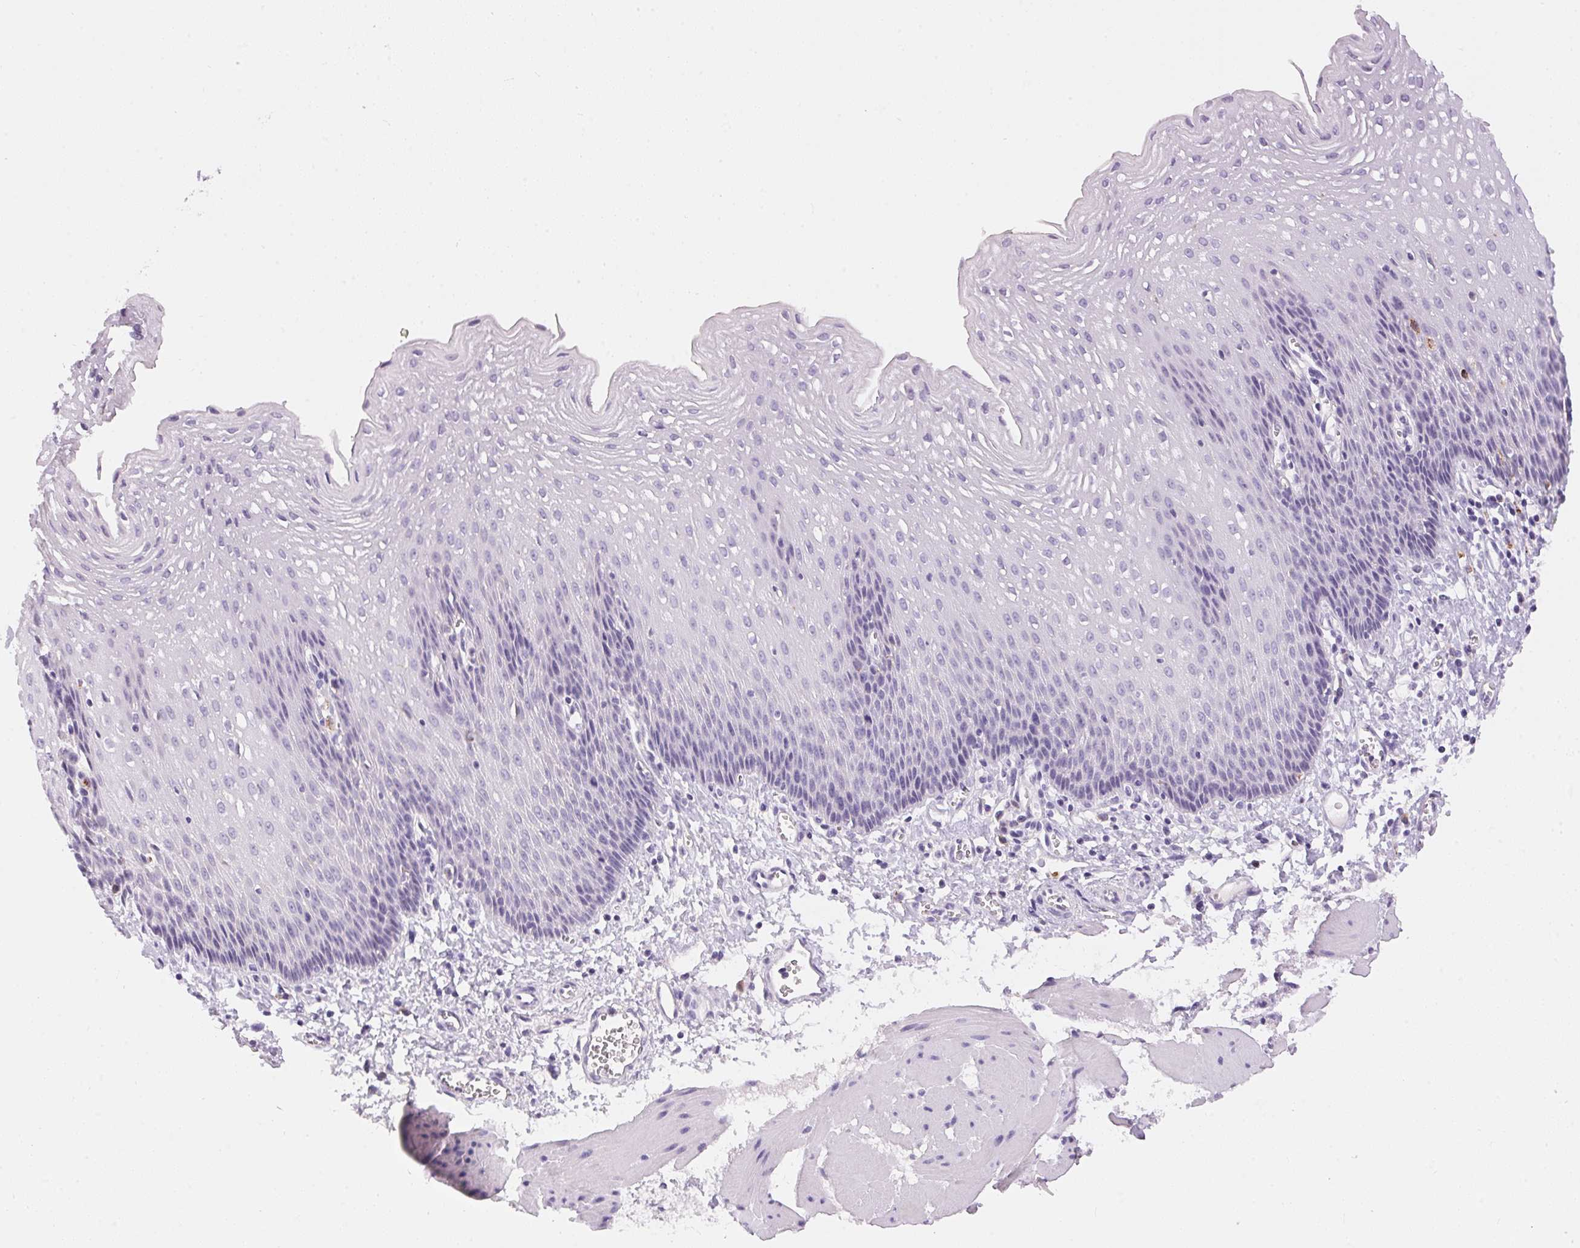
{"staining": {"intensity": "negative", "quantity": "none", "location": "none"}, "tissue": "esophagus", "cell_type": "Squamous epithelial cells", "image_type": "normal", "snomed": [{"axis": "morphology", "description": "Normal tissue, NOS"}, {"axis": "topography", "description": "Esophagus"}], "caption": "IHC image of unremarkable human esophagus stained for a protein (brown), which displays no staining in squamous epithelial cells.", "gene": "PNLIPRP3", "patient": {"sex": "female", "age": 64}}